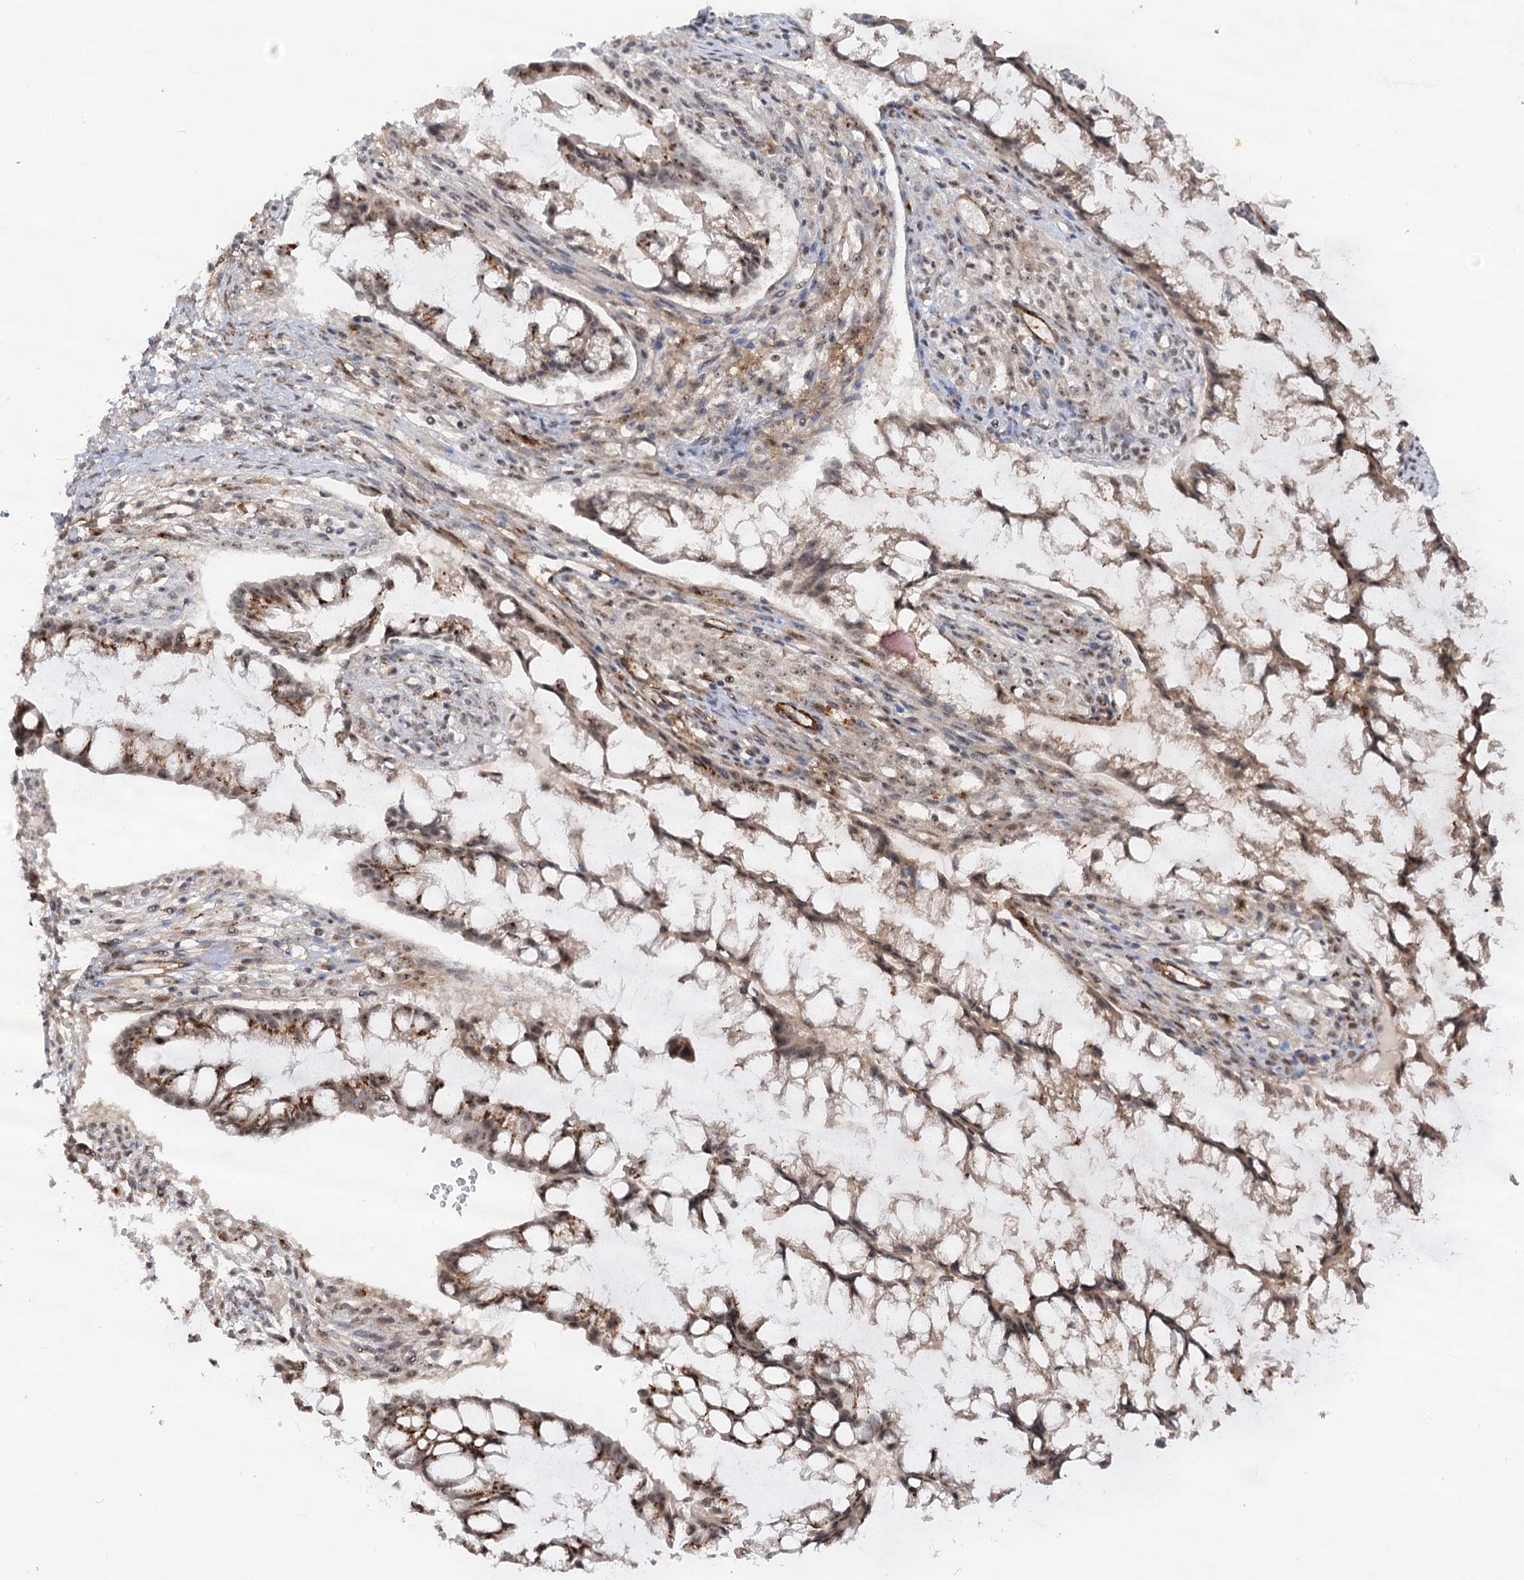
{"staining": {"intensity": "moderate", "quantity": "25%-75%", "location": "cytoplasmic/membranous,nuclear"}, "tissue": "ovarian cancer", "cell_type": "Tumor cells", "image_type": "cancer", "snomed": [{"axis": "morphology", "description": "Cystadenocarcinoma, mucinous, NOS"}, {"axis": "topography", "description": "Ovary"}], "caption": "Mucinous cystadenocarcinoma (ovarian) stained with a brown dye displays moderate cytoplasmic/membranous and nuclear positive staining in about 25%-75% of tumor cells.", "gene": "GNL3L", "patient": {"sex": "female", "age": 73}}